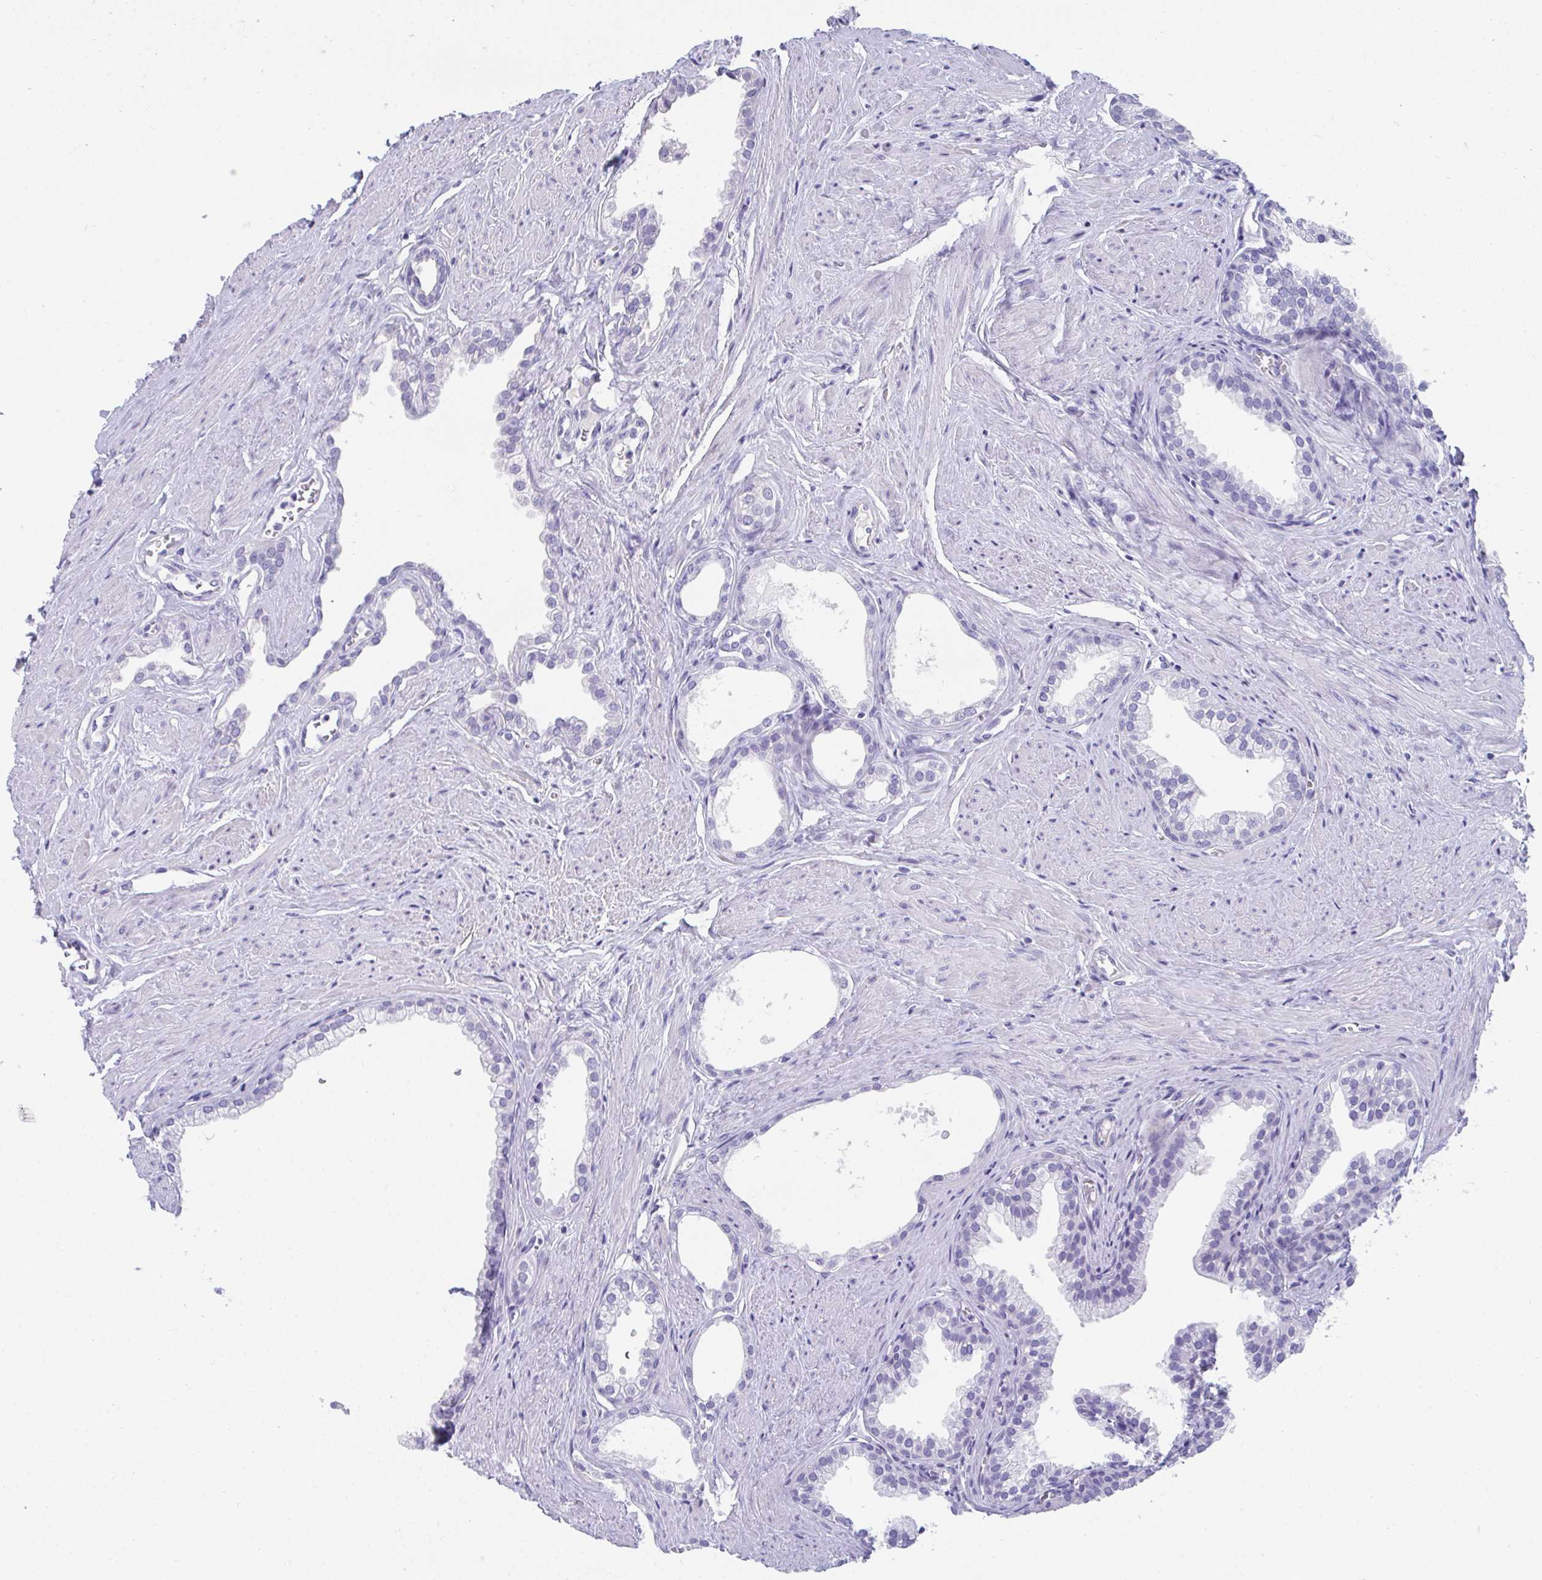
{"staining": {"intensity": "negative", "quantity": "none", "location": "none"}, "tissue": "prostate", "cell_type": "Glandular cells", "image_type": "normal", "snomed": [{"axis": "morphology", "description": "Normal tissue, NOS"}, {"axis": "topography", "description": "Prostate"}, {"axis": "topography", "description": "Peripheral nerve tissue"}], "caption": "High magnification brightfield microscopy of unremarkable prostate stained with DAB (3,3'-diaminobenzidine) (brown) and counterstained with hematoxylin (blue): glandular cells show no significant staining. (DAB (3,3'-diaminobenzidine) IHC visualized using brightfield microscopy, high magnification).", "gene": "TTC30A", "patient": {"sex": "male", "age": 55}}